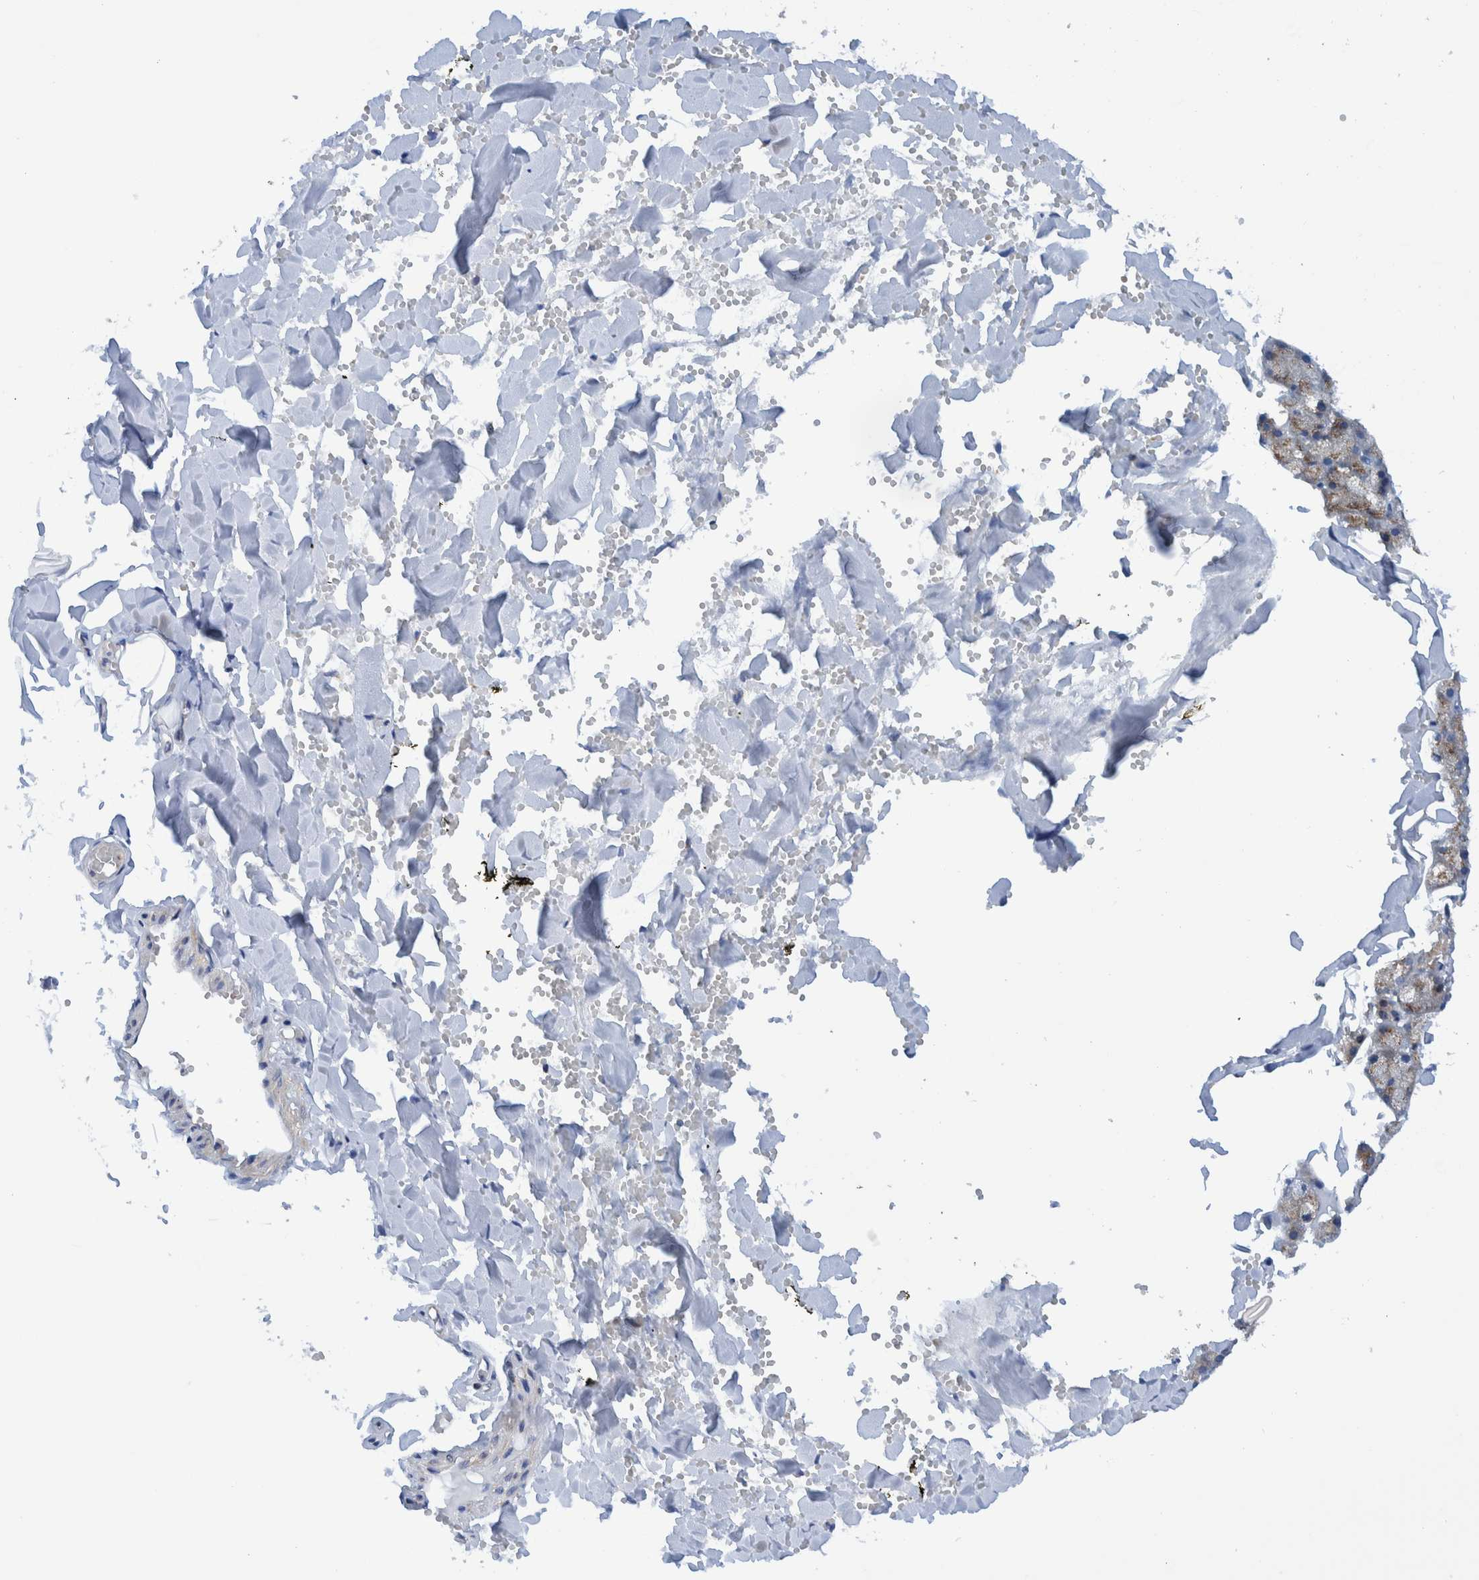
{"staining": {"intensity": "moderate", "quantity": "25%-75%", "location": "cytoplasmic/membranous"}, "tissue": "salivary gland", "cell_type": "Glandular cells", "image_type": "normal", "snomed": [{"axis": "morphology", "description": "Normal tissue, NOS"}, {"axis": "topography", "description": "Salivary gland"}], "caption": "DAB immunohistochemical staining of normal human salivary gland exhibits moderate cytoplasmic/membranous protein positivity in about 25%-75% of glandular cells.", "gene": "TRIM58", "patient": {"sex": "male", "age": 62}}